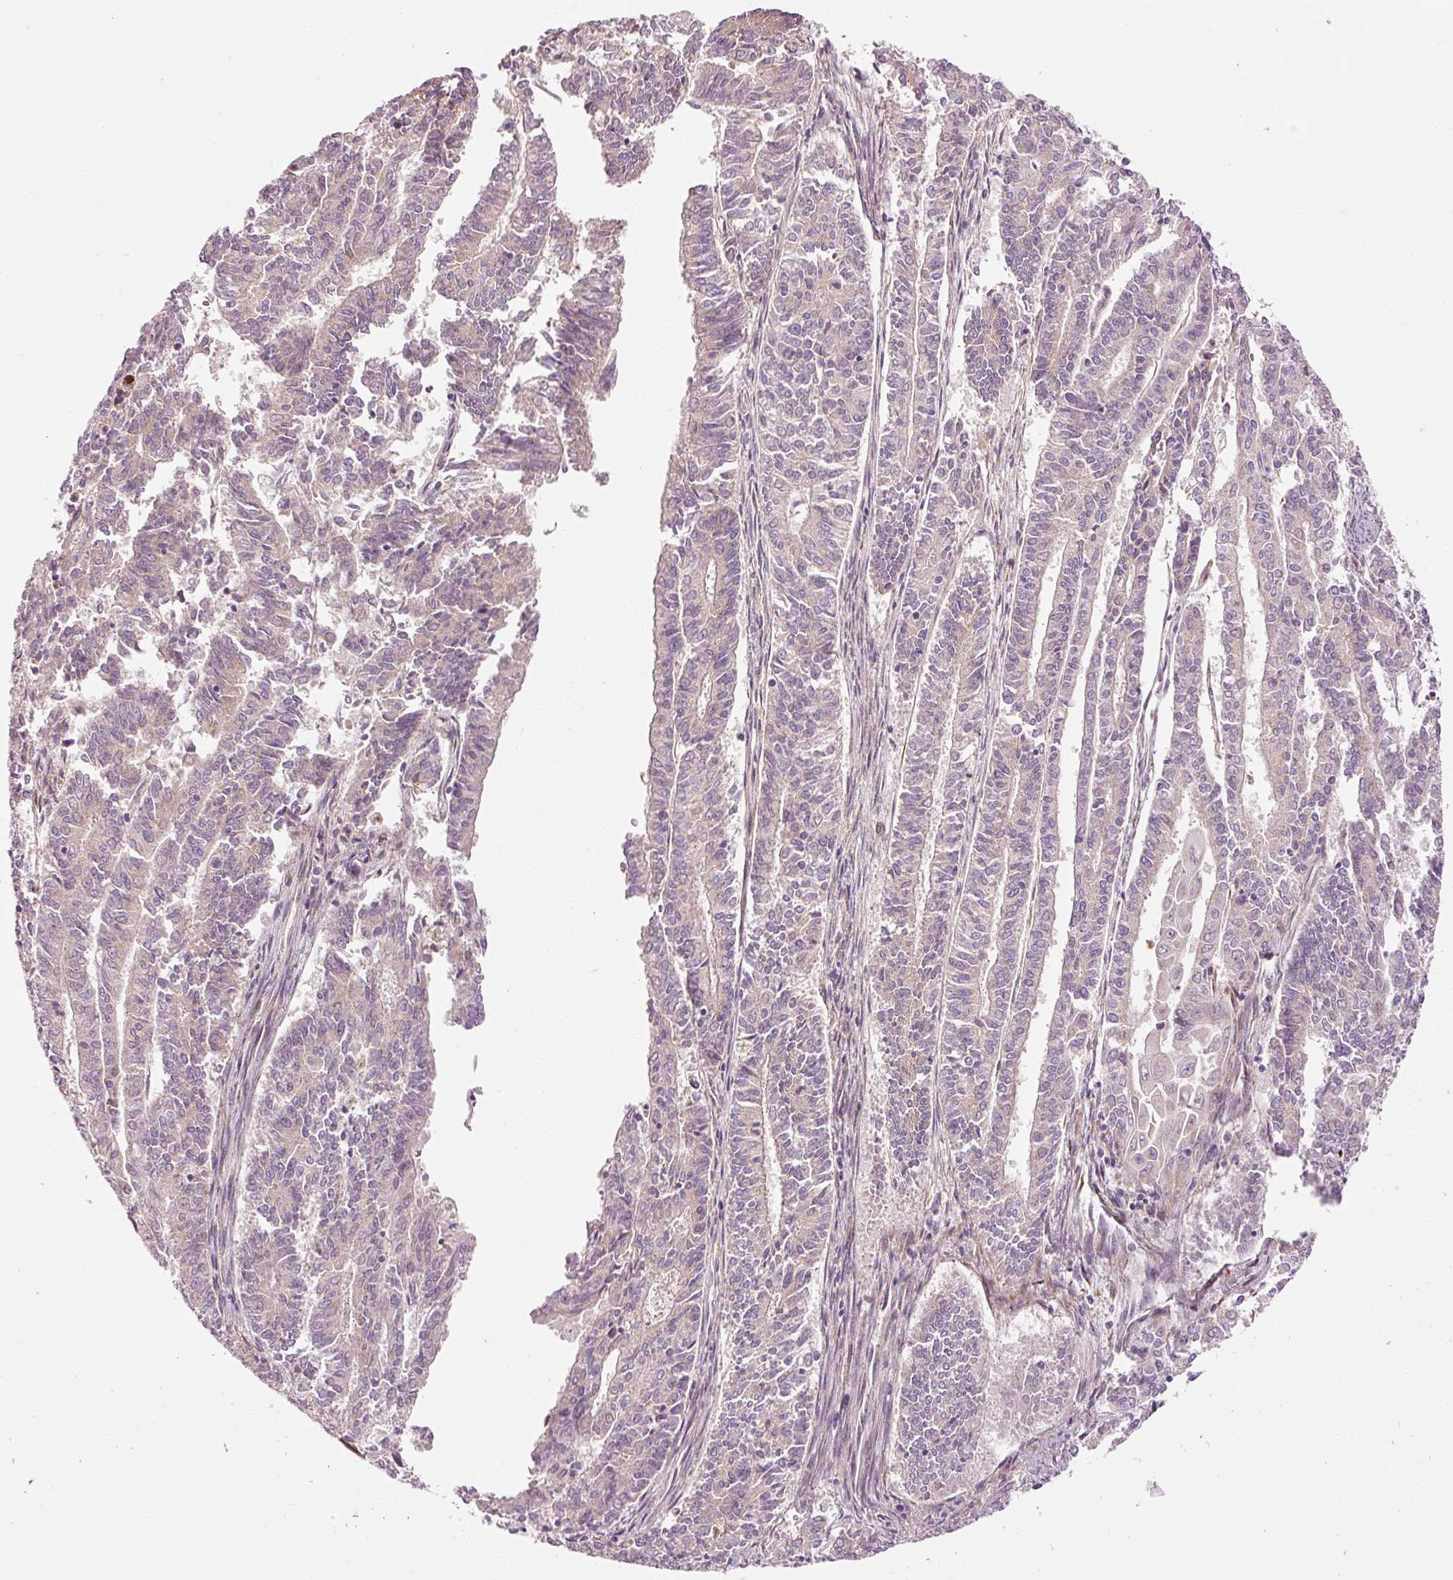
{"staining": {"intensity": "weak", "quantity": "<25%", "location": "nuclear"}, "tissue": "endometrial cancer", "cell_type": "Tumor cells", "image_type": "cancer", "snomed": [{"axis": "morphology", "description": "Adenocarcinoma, NOS"}, {"axis": "topography", "description": "Endometrium"}], "caption": "This is an immunohistochemistry (IHC) micrograph of endometrial cancer. There is no staining in tumor cells.", "gene": "ANKRD20A1", "patient": {"sex": "female", "age": 59}}